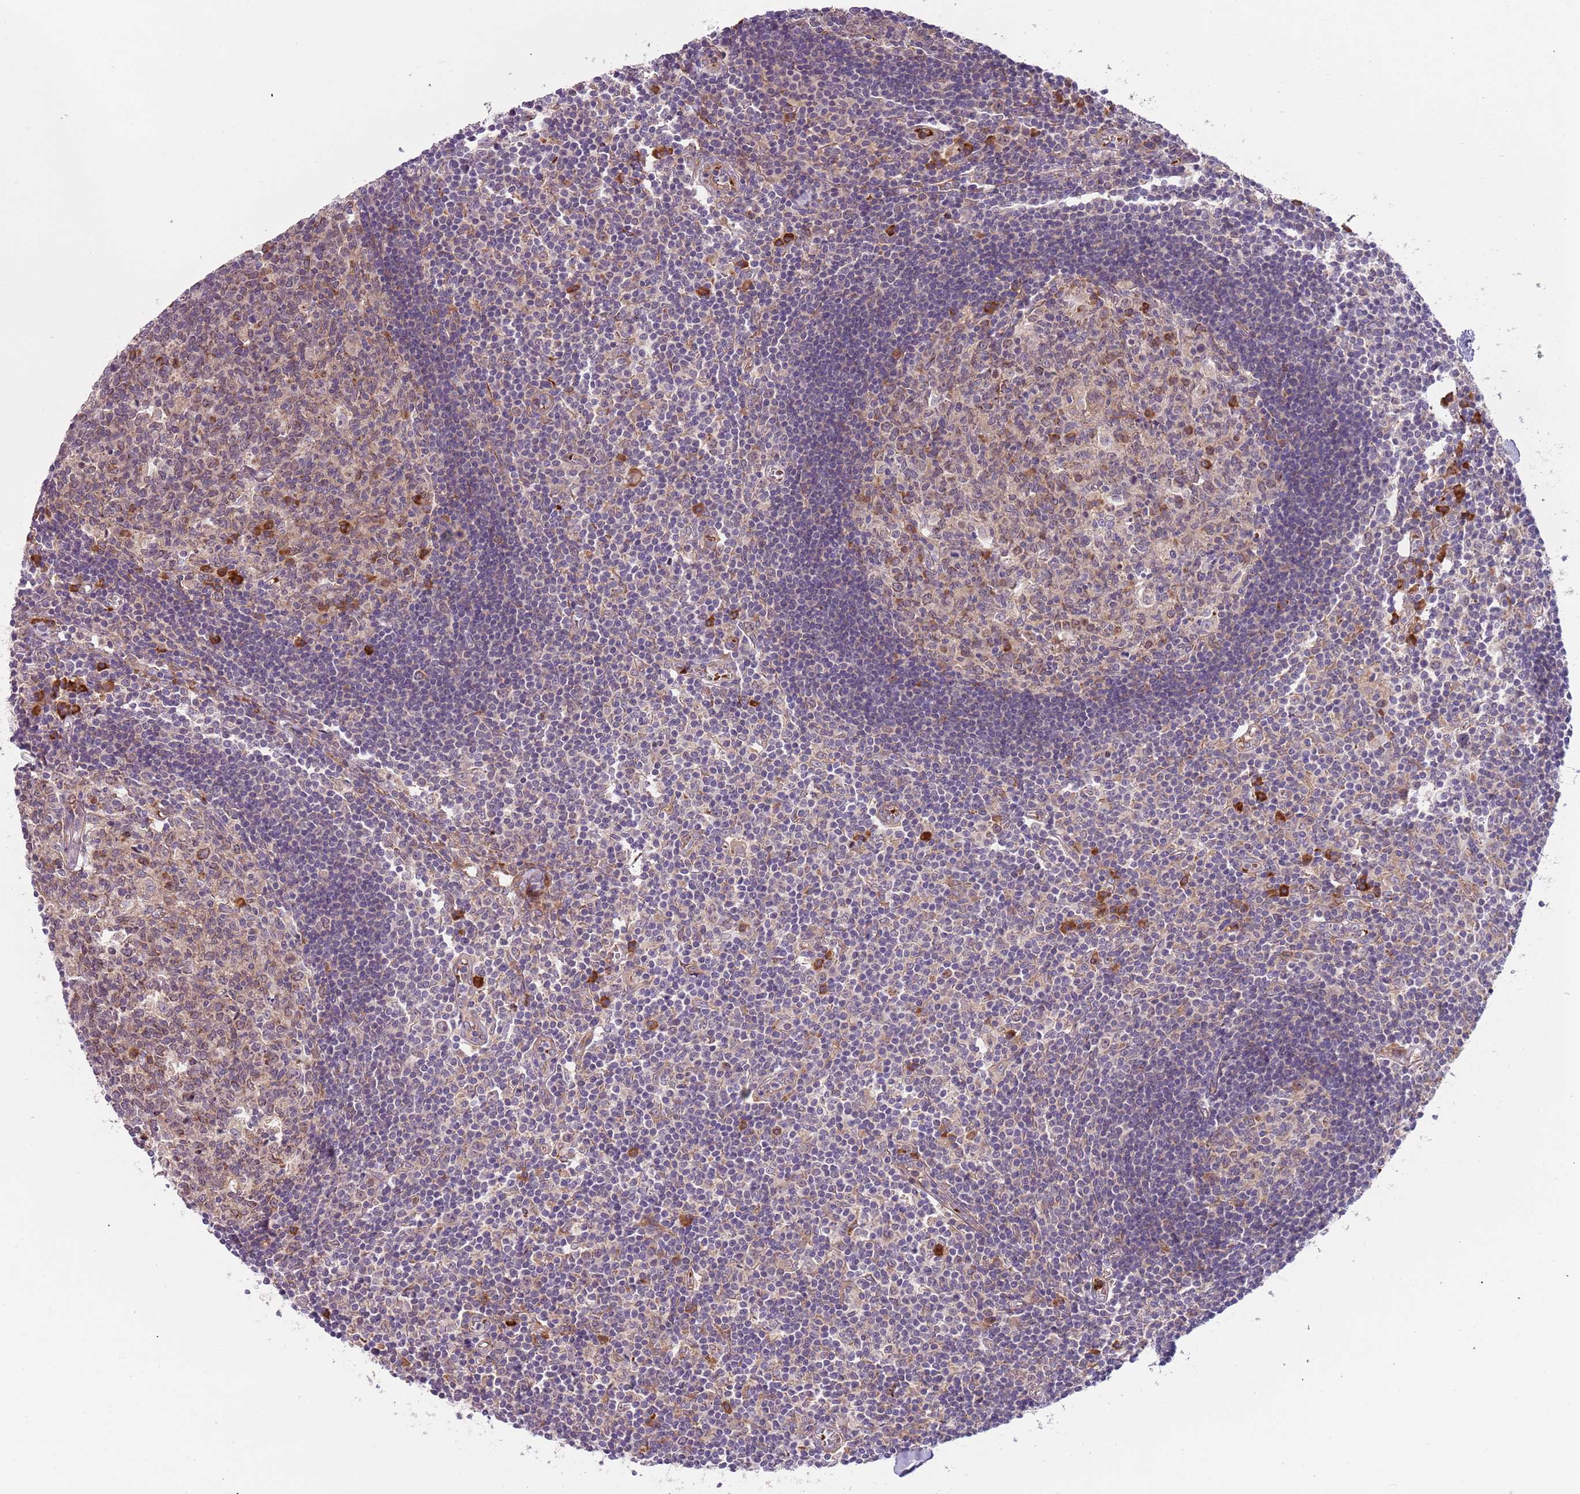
{"staining": {"intensity": "strong", "quantity": "<25%", "location": "cytoplasmic/membranous"}, "tissue": "lymph node", "cell_type": "Germinal center cells", "image_type": "normal", "snomed": [{"axis": "morphology", "description": "Normal tissue, NOS"}, {"axis": "topography", "description": "Lymph node"}], "caption": "Unremarkable lymph node exhibits strong cytoplasmic/membranous staining in about <25% of germinal center cells.", "gene": "VWCE", "patient": {"sex": "female", "age": 55}}